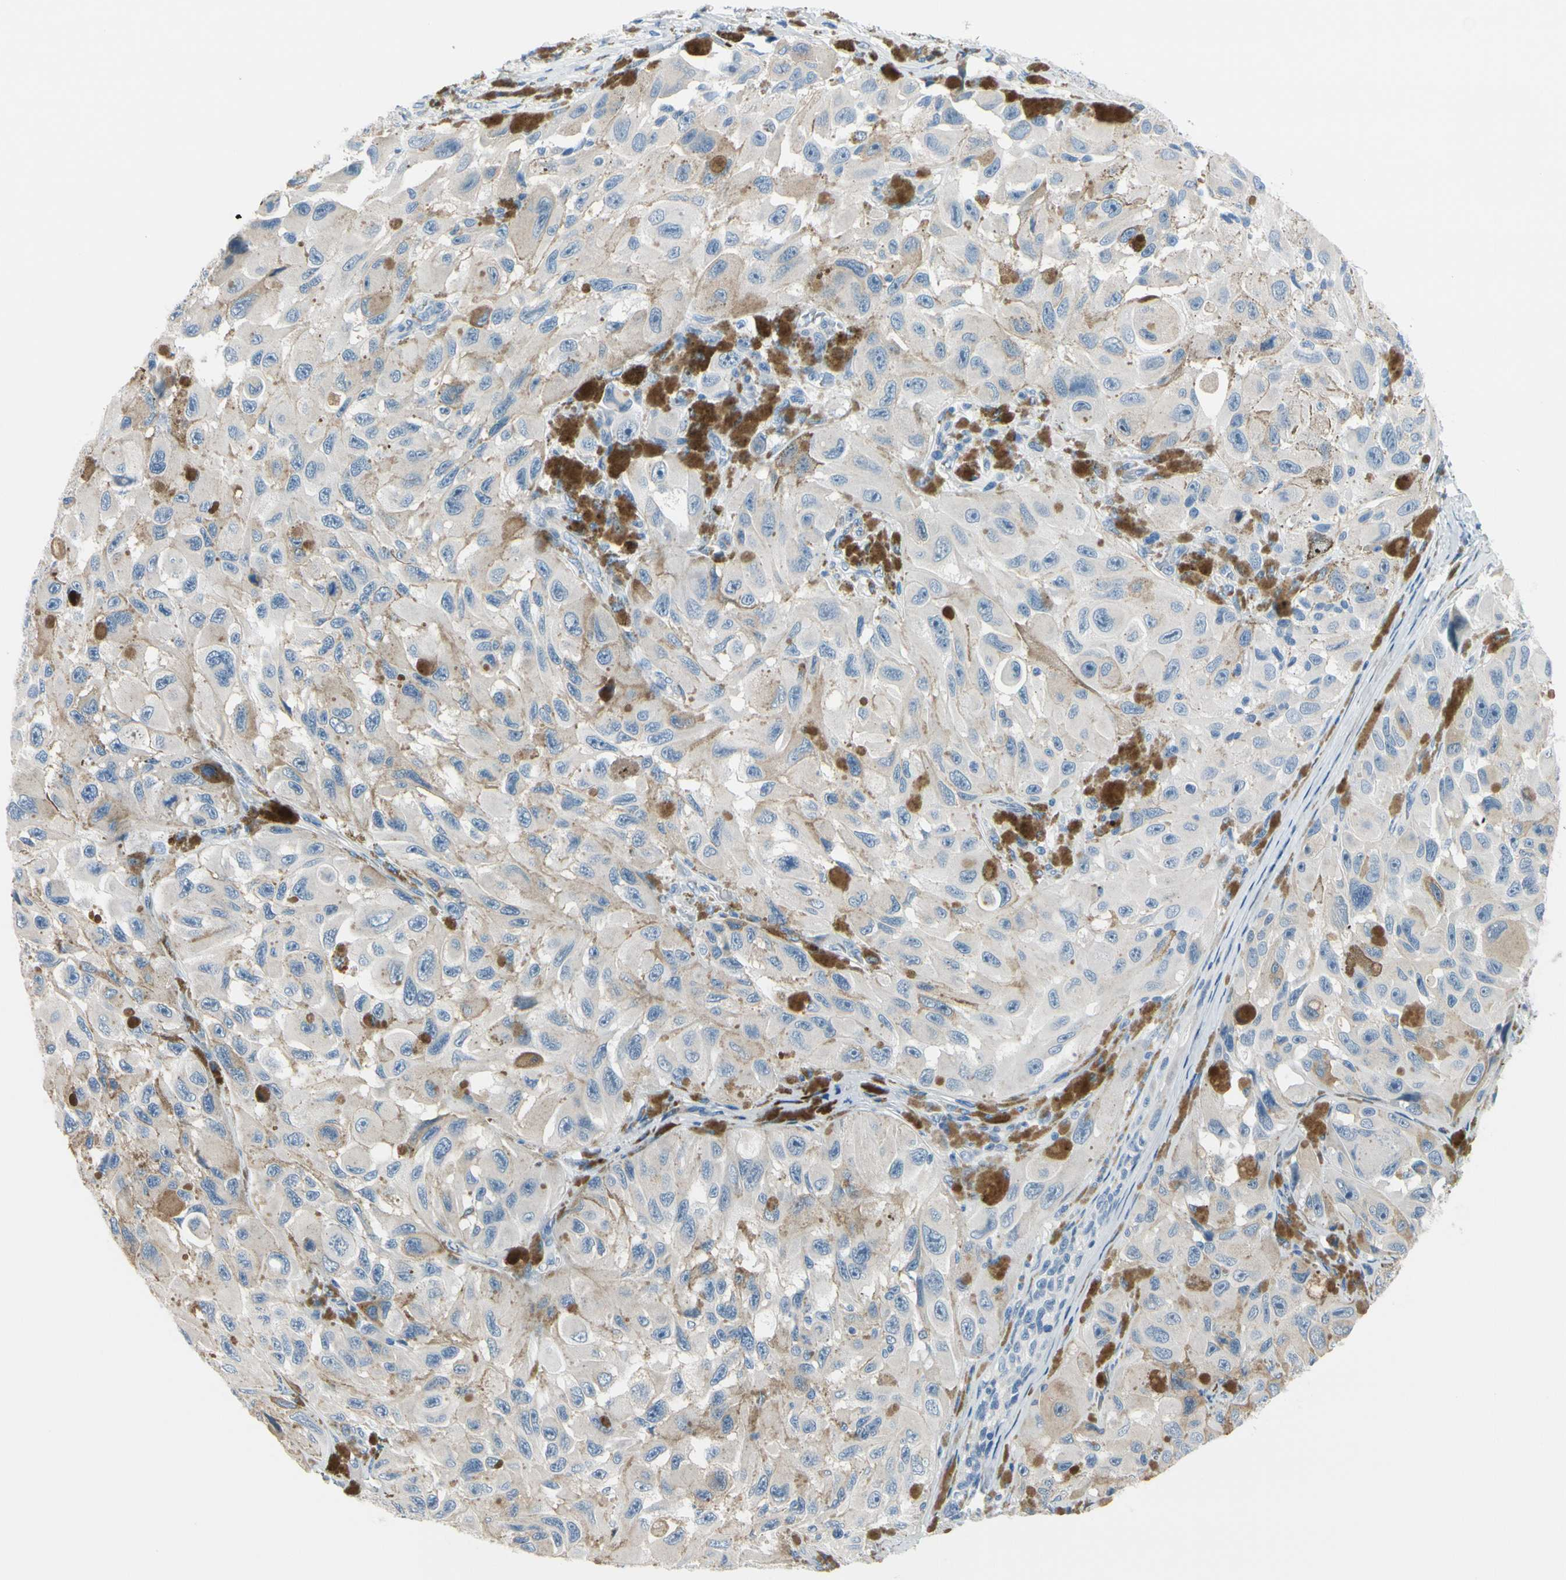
{"staining": {"intensity": "negative", "quantity": "none", "location": "none"}, "tissue": "melanoma", "cell_type": "Tumor cells", "image_type": "cancer", "snomed": [{"axis": "morphology", "description": "Malignant melanoma, NOS"}, {"axis": "topography", "description": "Skin"}], "caption": "Melanoma was stained to show a protein in brown. There is no significant positivity in tumor cells. (DAB immunohistochemistry with hematoxylin counter stain).", "gene": "FCER2", "patient": {"sex": "female", "age": 73}}